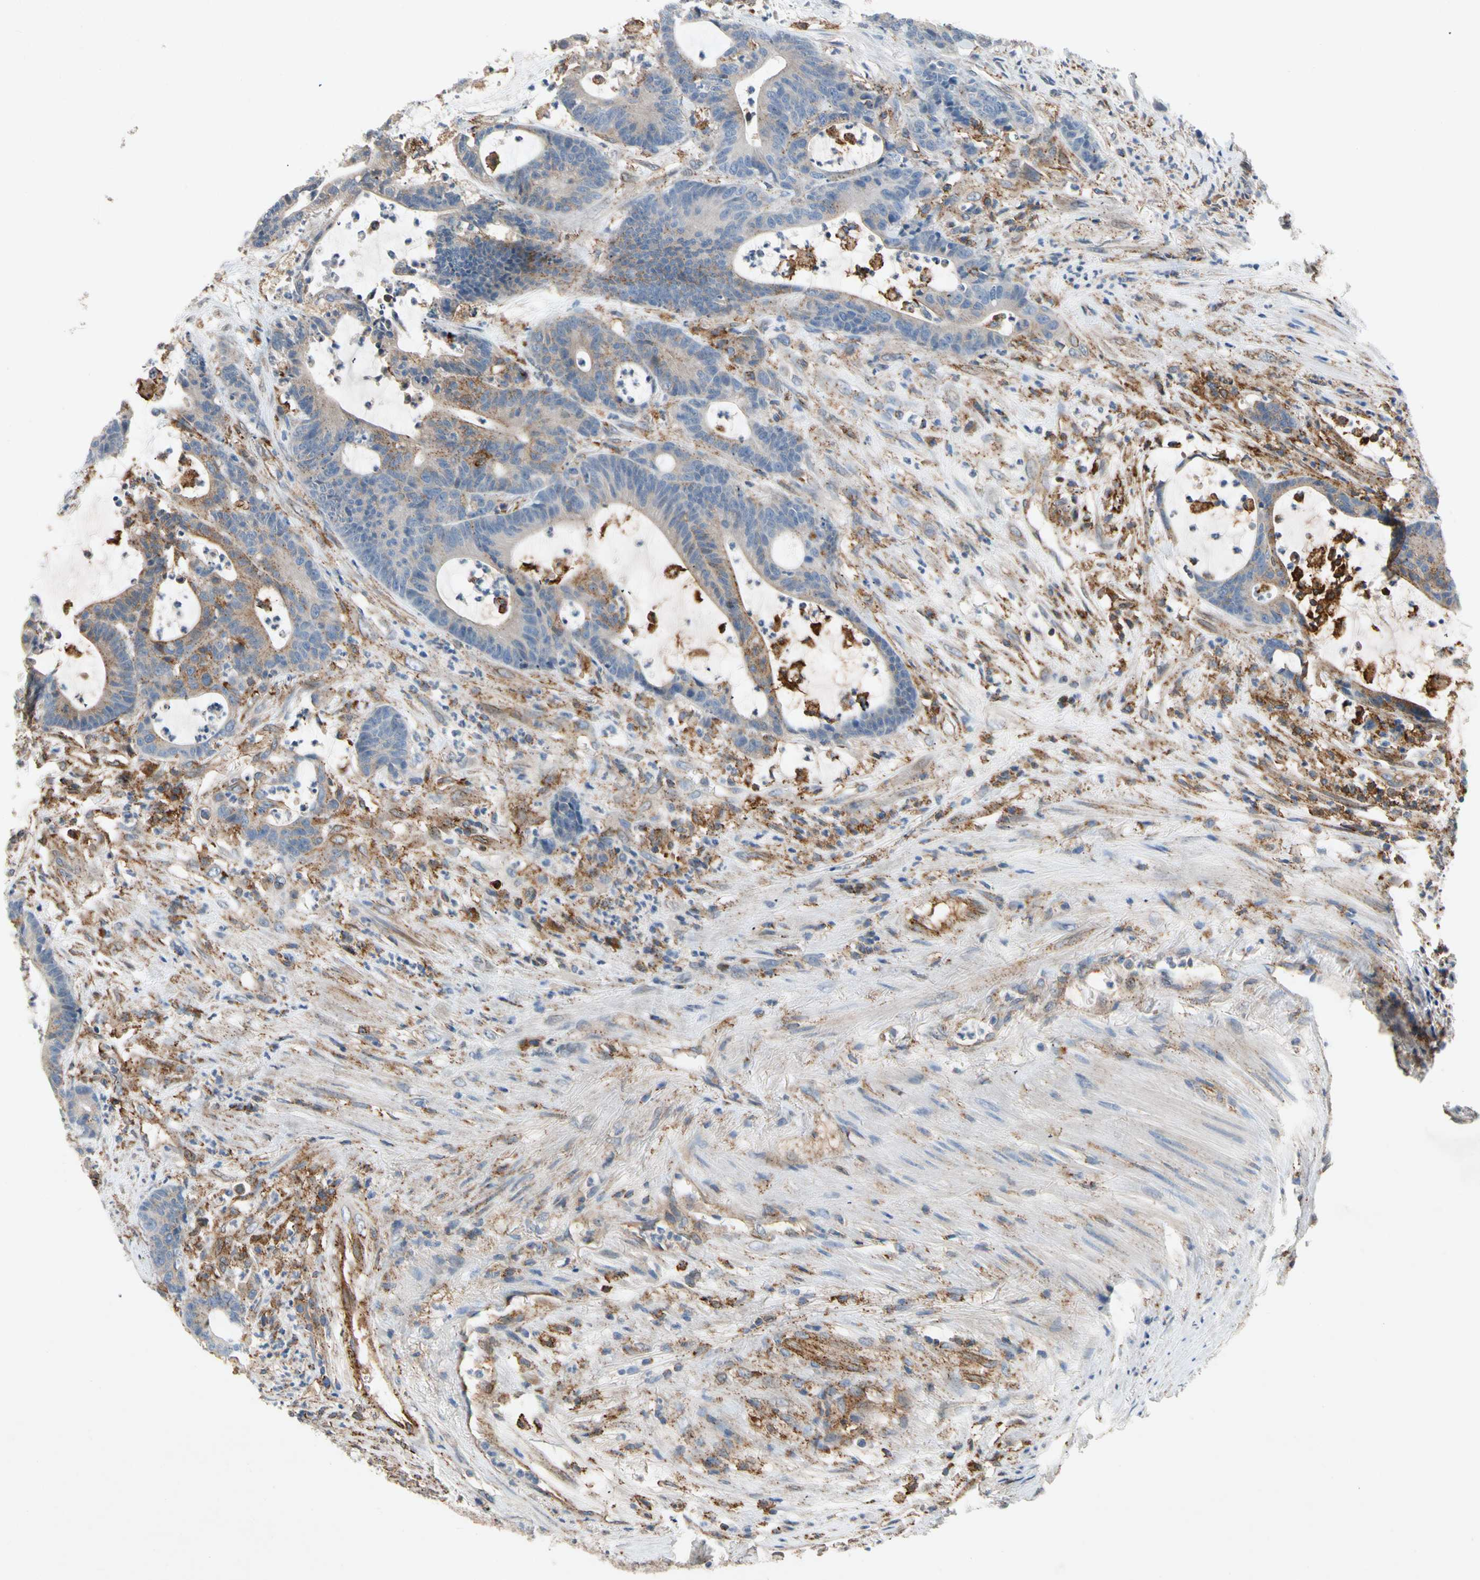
{"staining": {"intensity": "weak", "quantity": "25%-75%", "location": "cytoplasmic/membranous"}, "tissue": "colorectal cancer", "cell_type": "Tumor cells", "image_type": "cancer", "snomed": [{"axis": "morphology", "description": "Adenocarcinoma, NOS"}, {"axis": "topography", "description": "Colon"}], "caption": "DAB (3,3'-diaminobenzidine) immunohistochemical staining of human colorectal adenocarcinoma shows weak cytoplasmic/membranous protein staining in approximately 25%-75% of tumor cells.", "gene": "NDFIP2", "patient": {"sex": "female", "age": 84}}